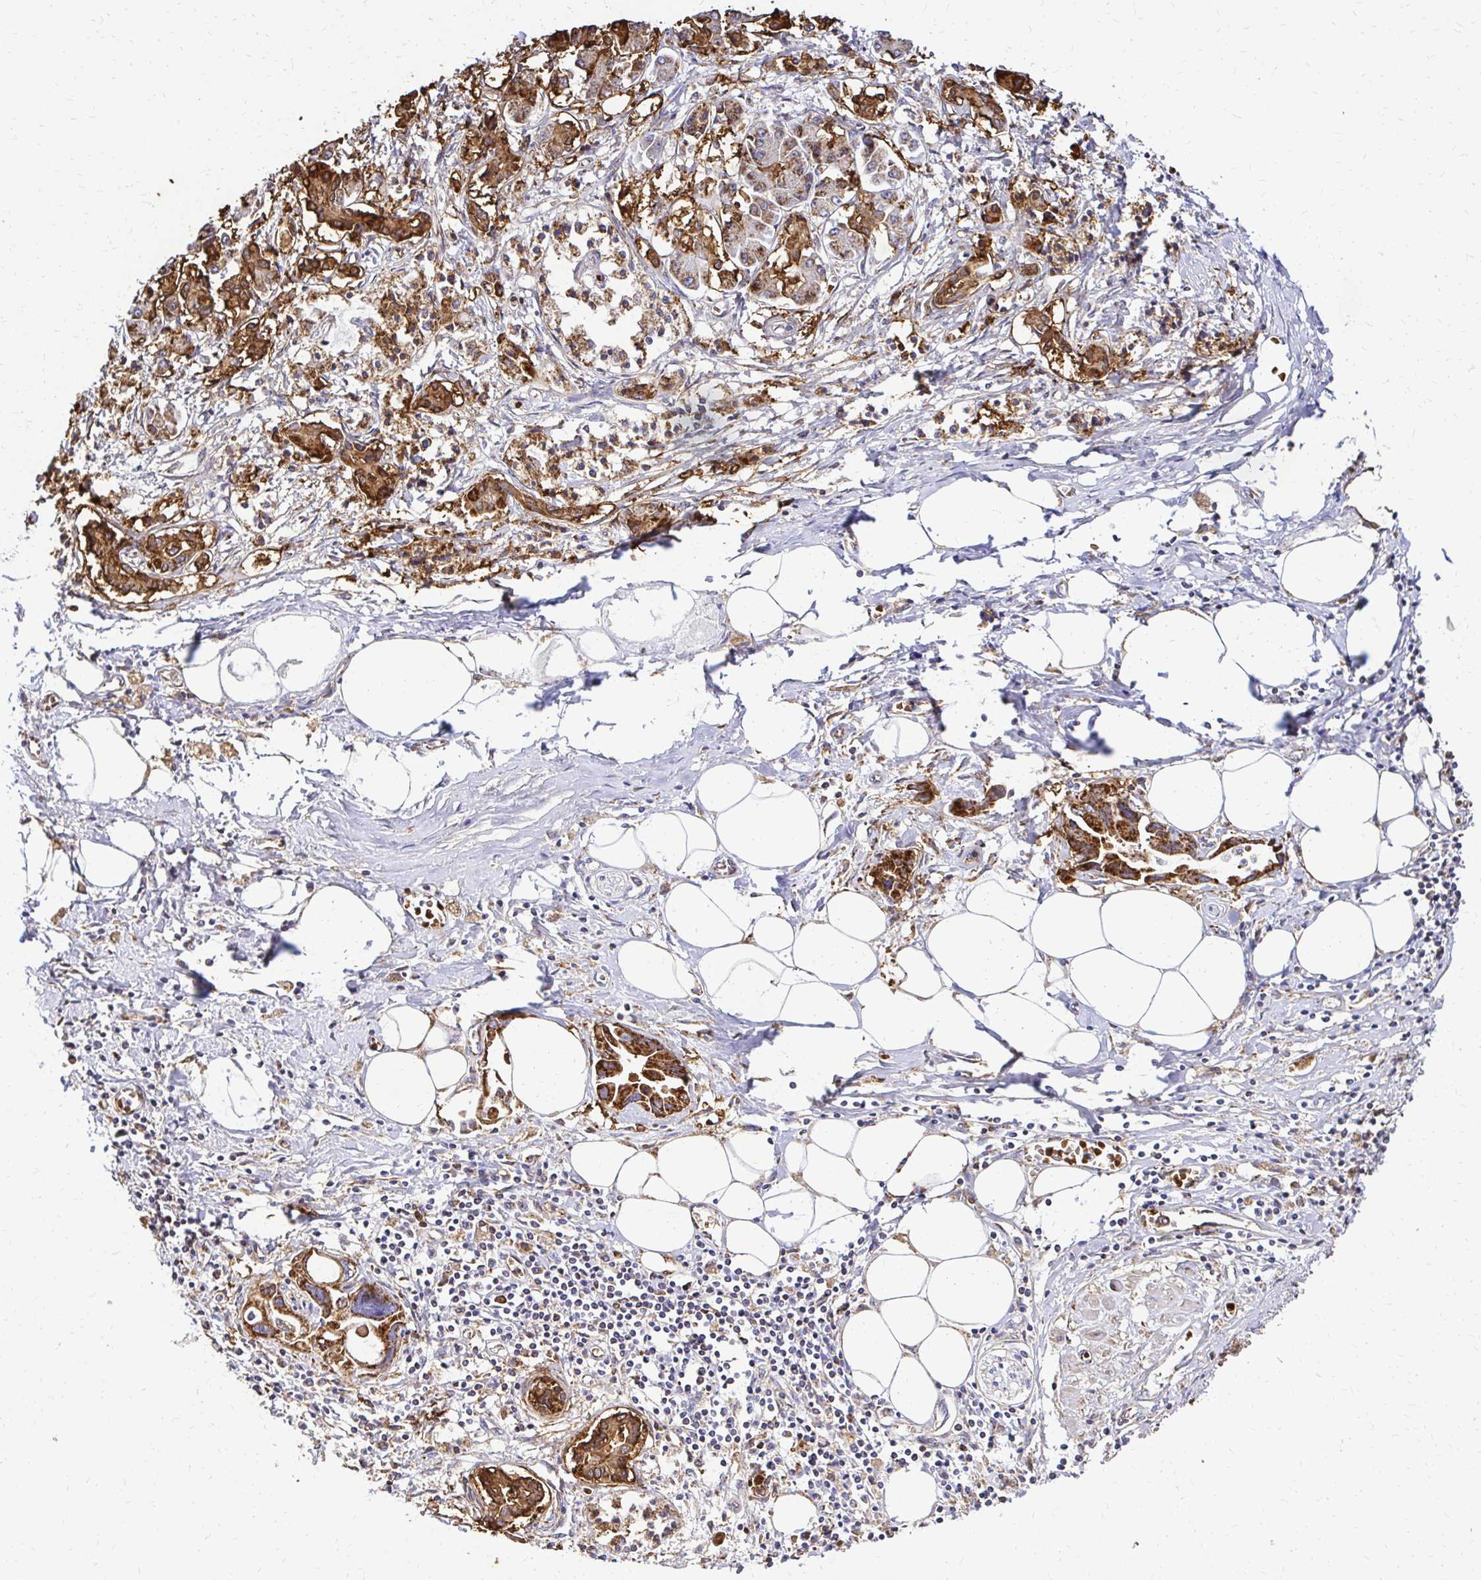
{"staining": {"intensity": "moderate", "quantity": ">75%", "location": "cytoplasmic/membranous"}, "tissue": "pancreatic cancer", "cell_type": "Tumor cells", "image_type": "cancer", "snomed": [{"axis": "morphology", "description": "Adenocarcinoma, NOS"}, {"axis": "topography", "description": "Pancreas"}], "caption": "Protein staining of pancreatic adenocarcinoma tissue exhibits moderate cytoplasmic/membranous positivity in about >75% of tumor cells.", "gene": "MRPL13", "patient": {"sex": "male", "age": 84}}